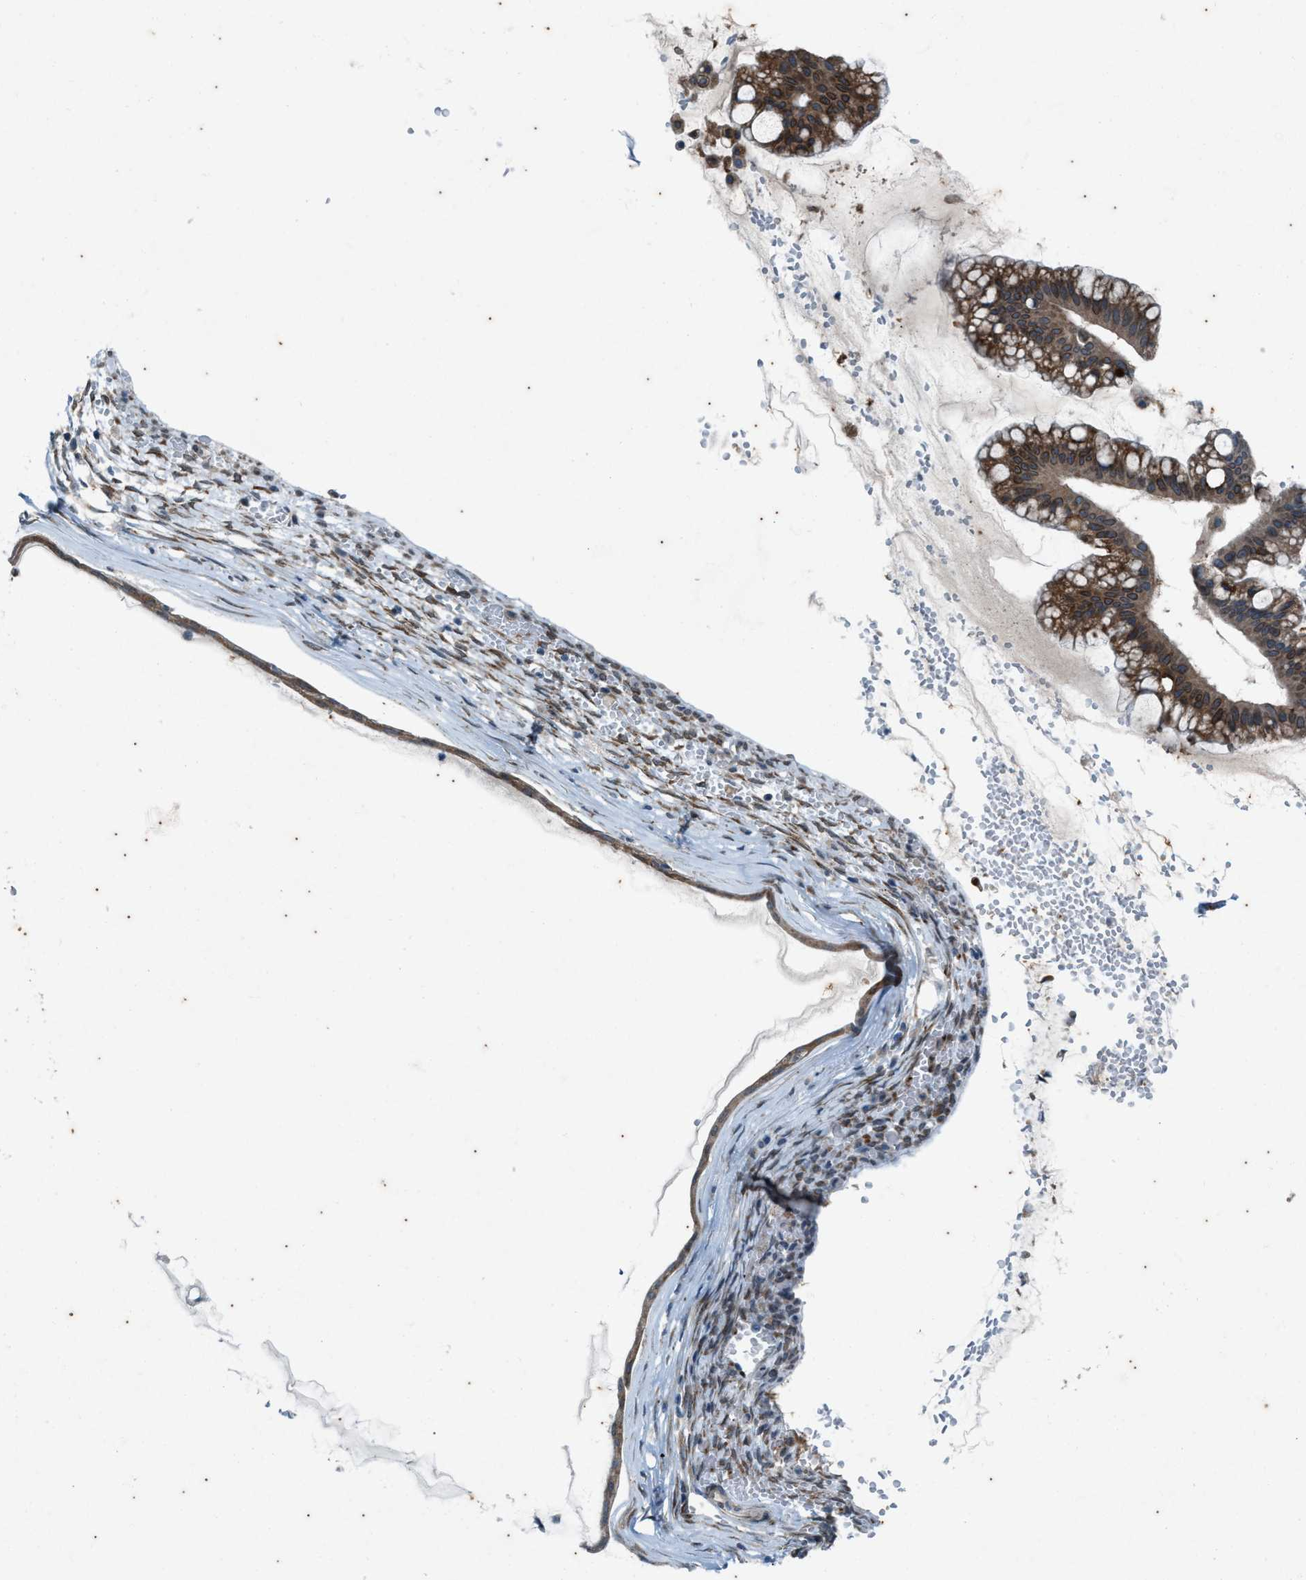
{"staining": {"intensity": "moderate", "quantity": ">75%", "location": "cytoplasmic/membranous"}, "tissue": "ovarian cancer", "cell_type": "Tumor cells", "image_type": "cancer", "snomed": [{"axis": "morphology", "description": "Cystadenocarcinoma, mucinous, NOS"}, {"axis": "topography", "description": "Ovary"}], "caption": "Tumor cells display medium levels of moderate cytoplasmic/membranous positivity in about >75% of cells in human mucinous cystadenocarcinoma (ovarian).", "gene": "CHPF2", "patient": {"sex": "female", "age": 73}}